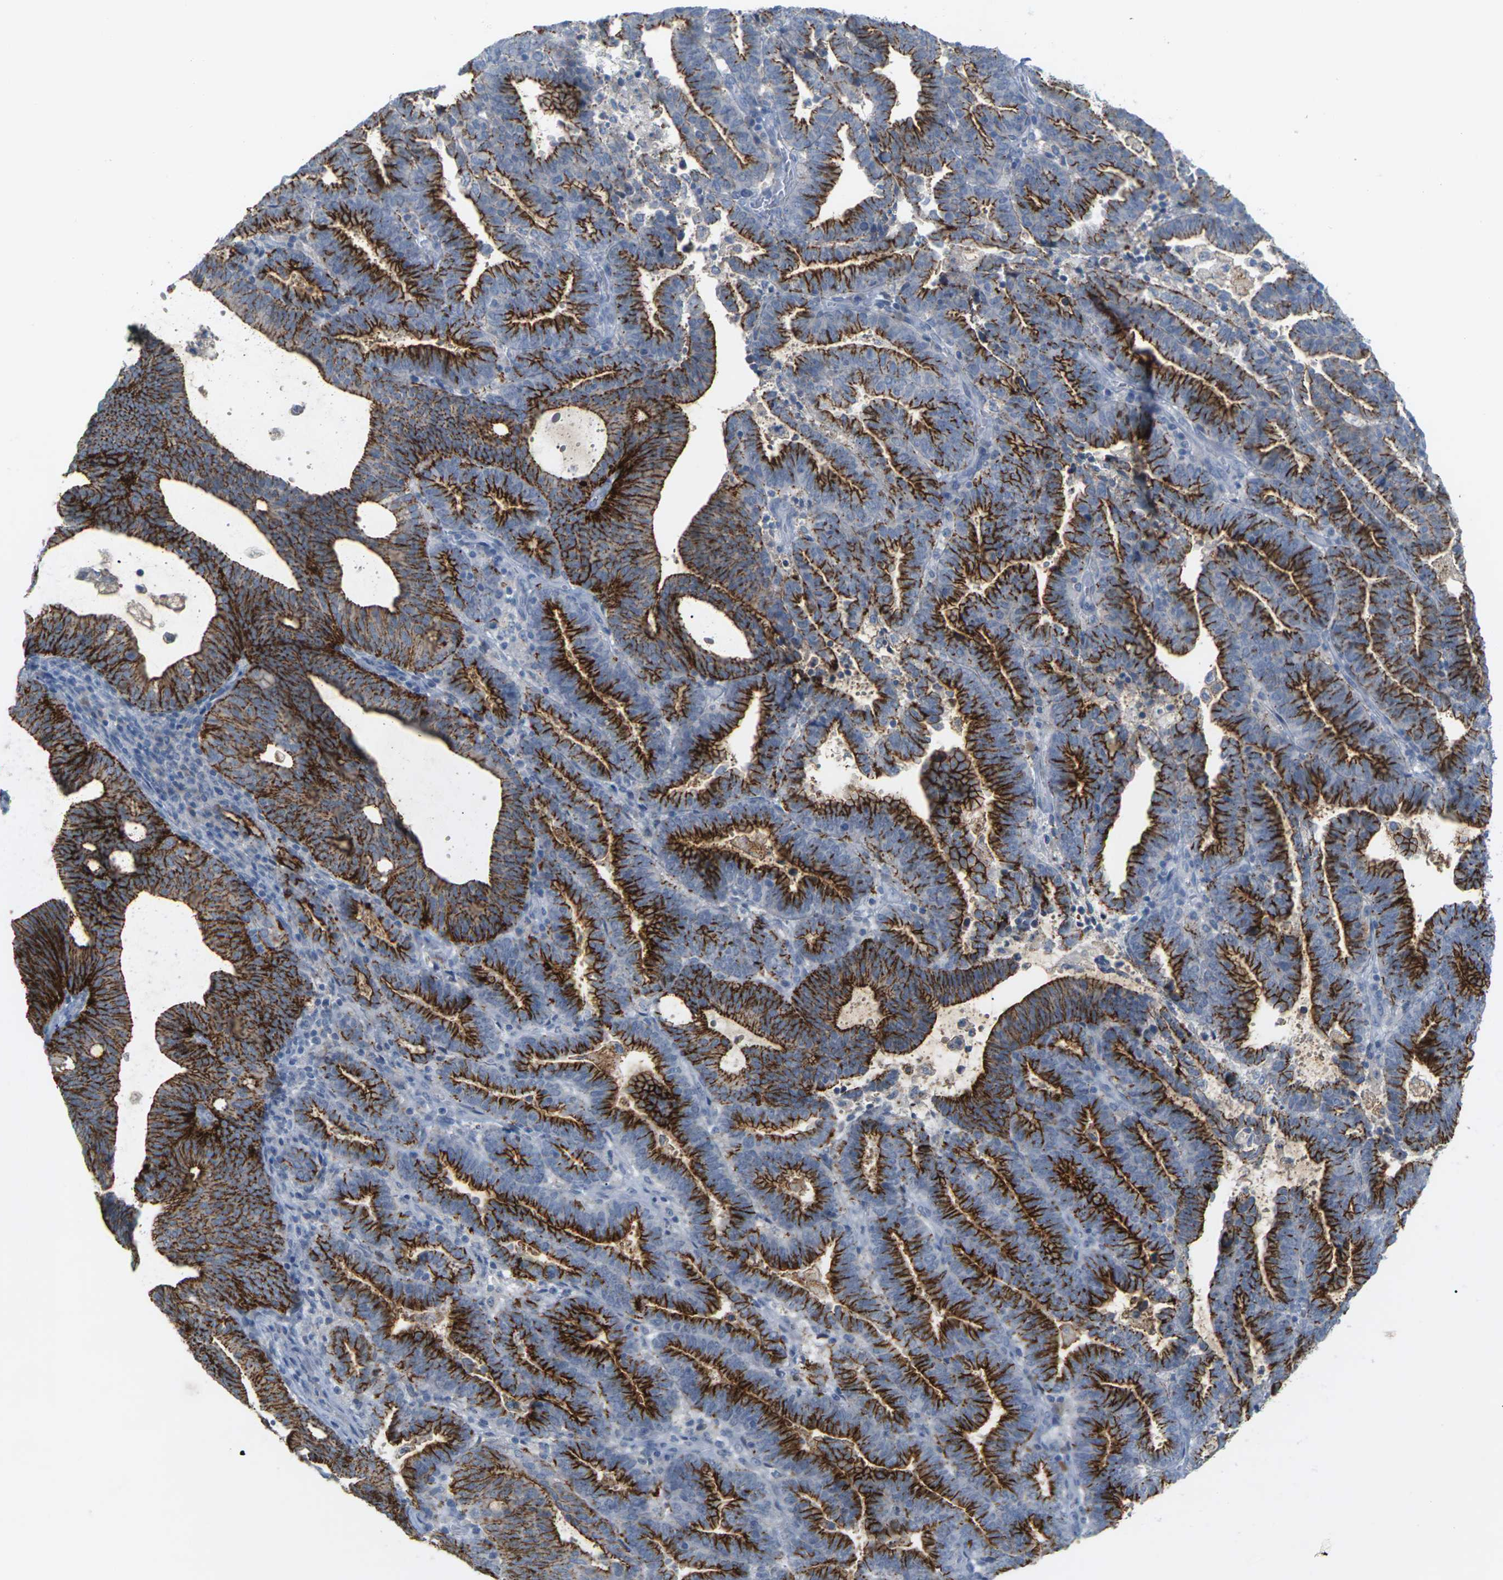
{"staining": {"intensity": "strong", "quantity": ">75%", "location": "cytoplasmic/membranous"}, "tissue": "endometrial cancer", "cell_type": "Tumor cells", "image_type": "cancer", "snomed": [{"axis": "morphology", "description": "Adenocarcinoma, NOS"}, {"axis": "topography", "description": "Uterus"}], "caption": "Brown immunohistochemical staining in endometrial cancer (adenocarcinoma) exhibits strong cytoplasmic/membranous expression in approximately >75% of tumor cells. (IHC, brightfield microscopy, high magnification).", "gene": "CLDN3", "patient": {"sex": "female", "age": 83}}